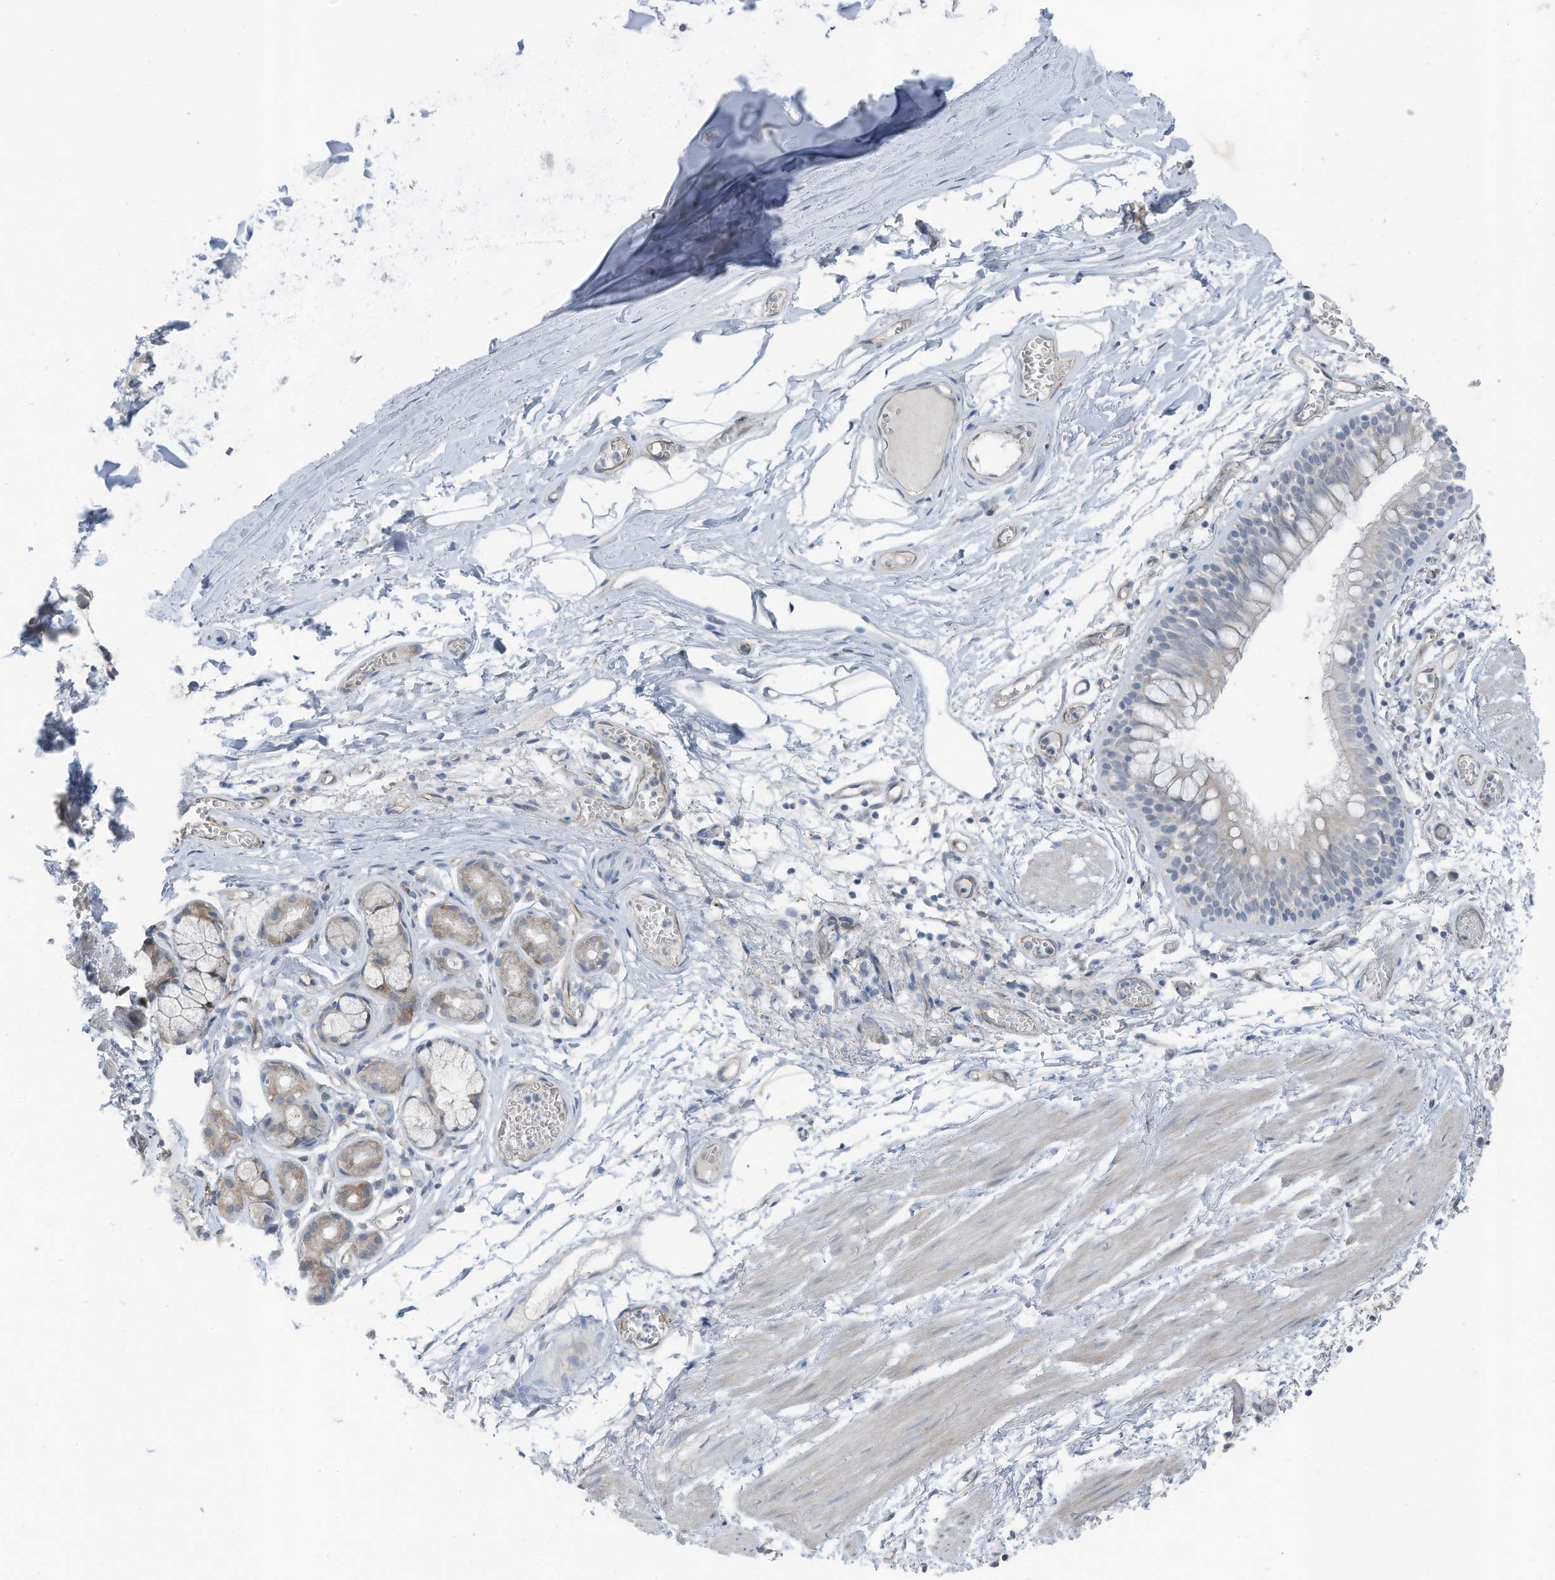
{"staining": {"intensity": "negative", "quantity": "none", "location": "none"}, "tissue": "bronchus", "cell_type": "Respiratory epithelial cells", "image_type": "normal", "snomed": [{"axis": "morphology", "description": "Normal tissue, NOS"}, {"axis": "topography", "description": "Bronchus"}, {"axis": "topography", "description": "Lung"}], "caption": "IHC of benign bronchus reveals no staining in respiratory epithelial cells.", "gene": "ARHGEF33", "patient": {"sex": "male", "age": 56}}